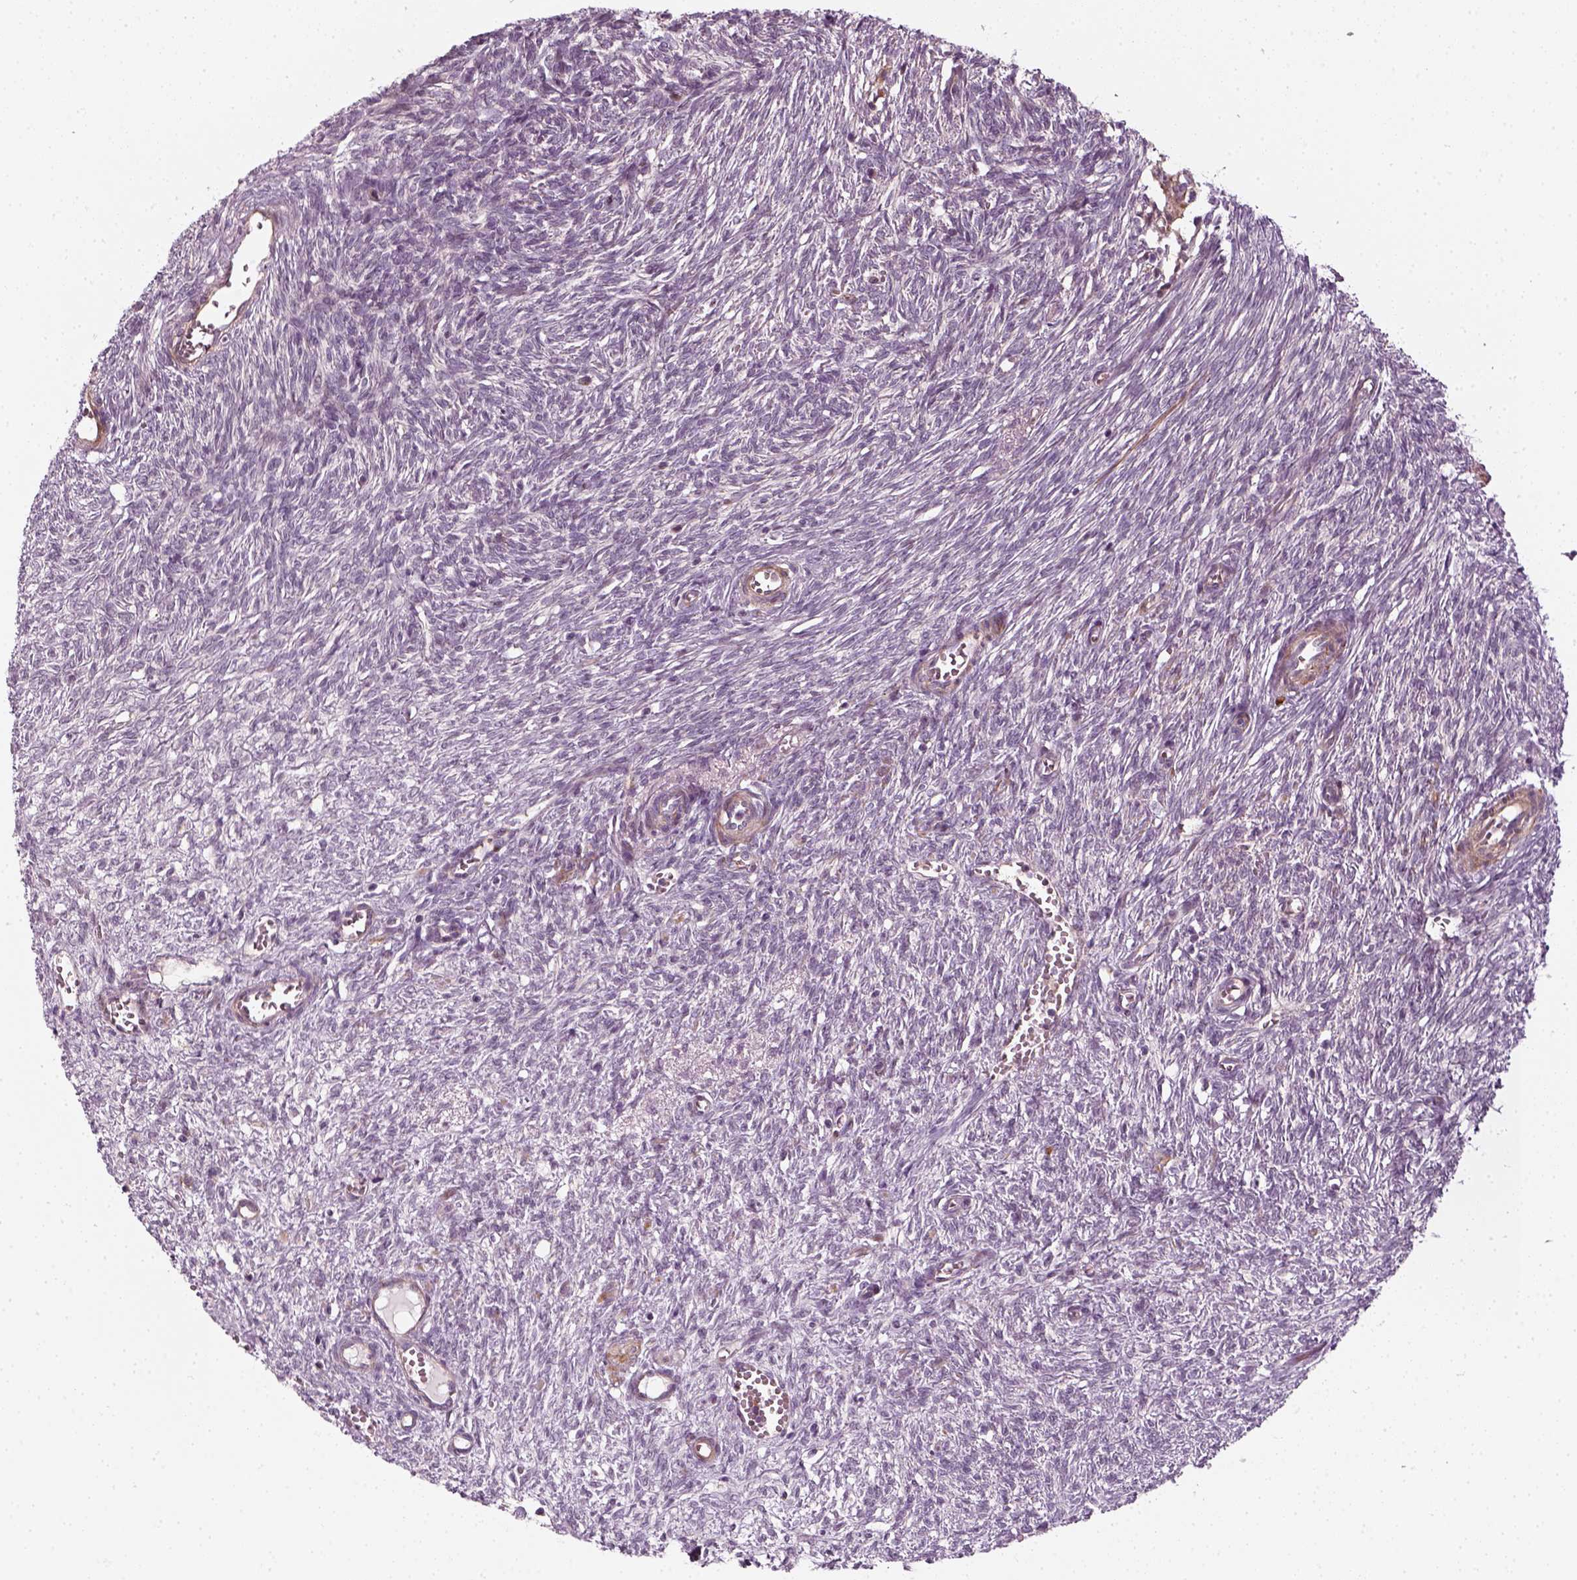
{"staining": {"intensity": "negative", "quantity": "none", "location": "none"}, "tissue": "ovary", "cell_type": "Follicle cells", "image_type": "normal", "snomed": [{"axis": "morphology", "description": "Normal tissue, NOS"}, {"axis": "topography", "description": "Ovary"}], "caption": "DAB (3,3'-diaminobenzidine) immunohistochemical staining of normal human ovary displays no significant staining in follicle cells.", "gene": "DNASE1L1", "patient": {"sex": "female", "age": 46}}